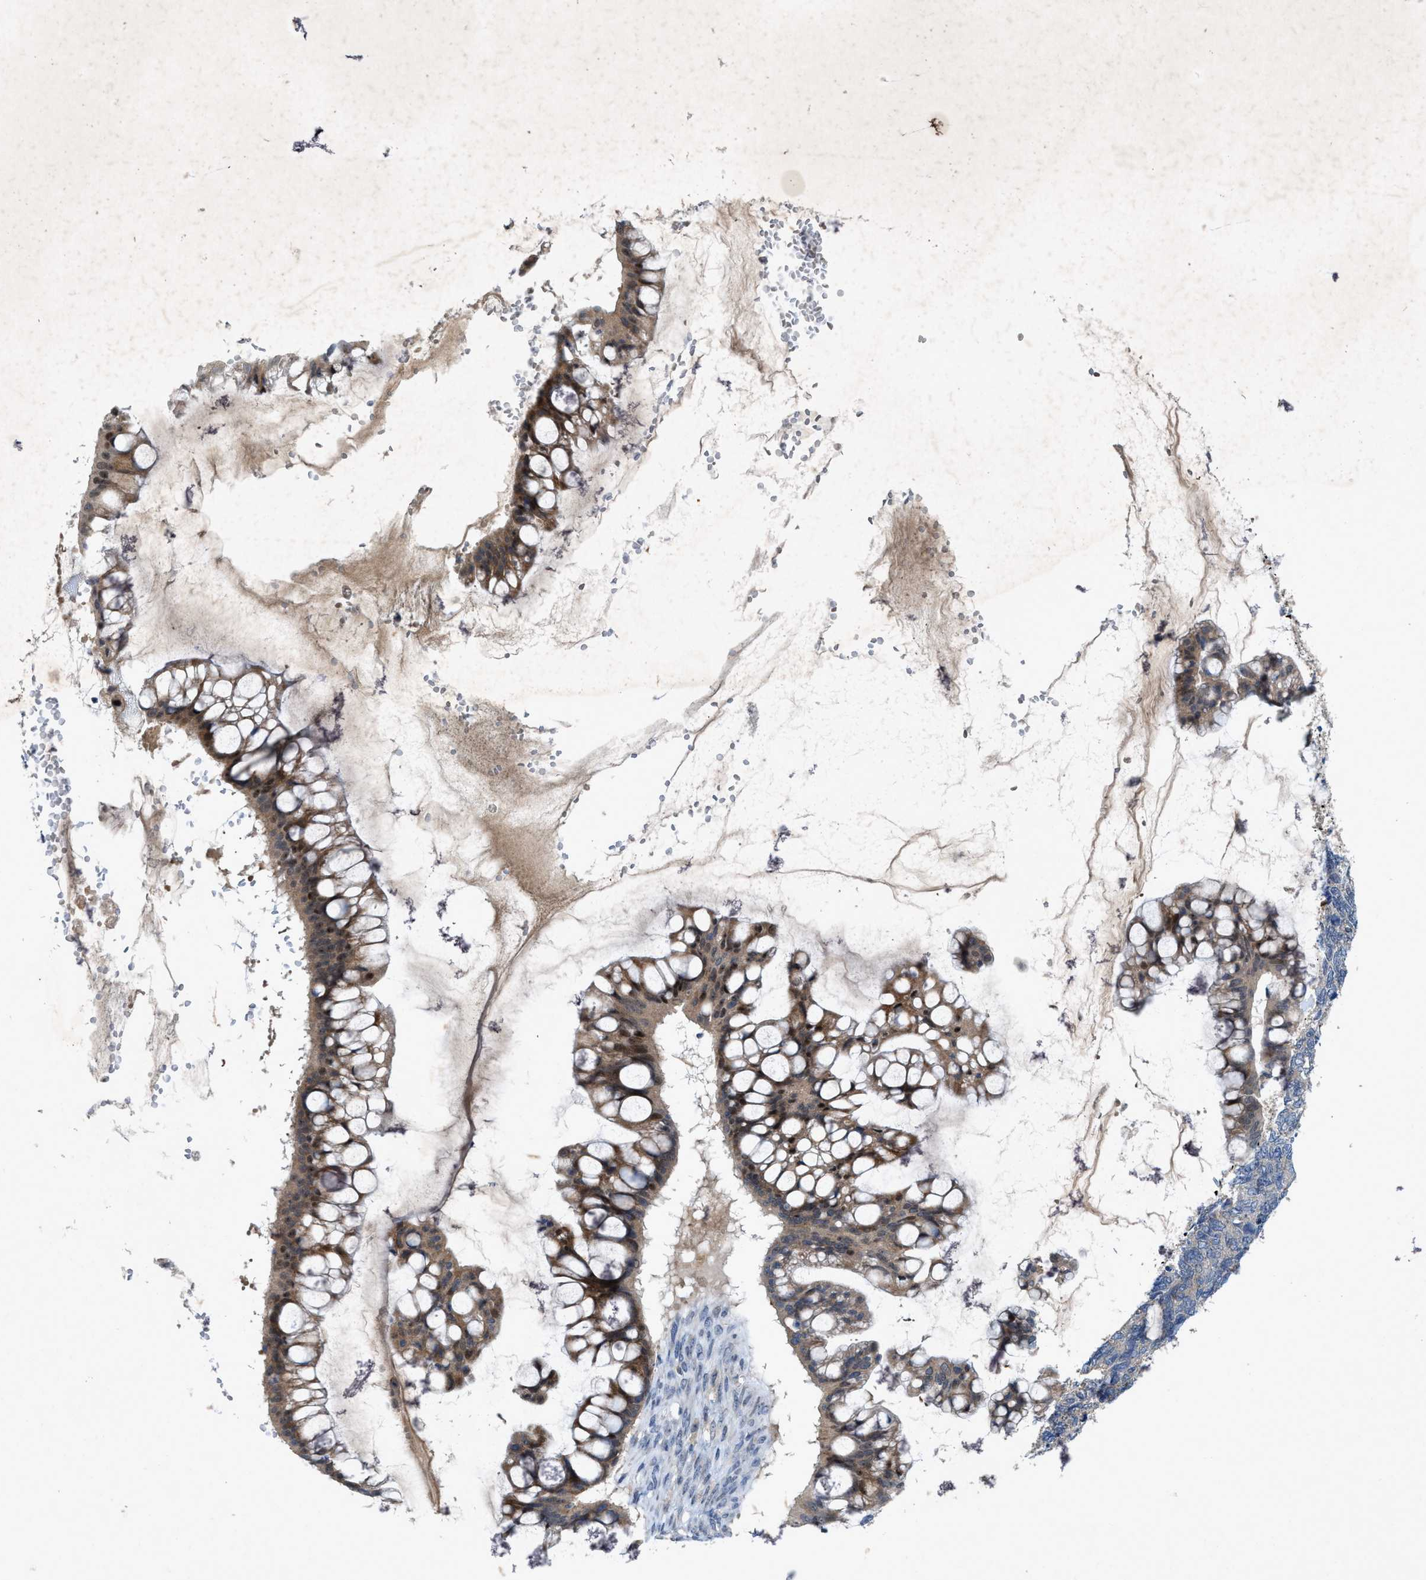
{"staining": {"intensity": "moderate", "quantity": ">75%", "location": "cytoplasmic/membranous,nuclear"}, "tissue": "ovarian cancer", "cell_type": "Tumor cells", "image_type": "cancer", "snomed": [{"axis": "morphology", "description": "Cystadenocarcinoma, mucinous, NOS"}, {"axis": "topography", "description": "Ovary"}], "caption": "Ovarian cancer (mucinous cystadenocarcinoma) stained with IHC demonstrates moderate cytoplasmic/membranous and nuclear expression in about >75% of tumor cells.", "gene": "URGCP", "patient": {"sex": "female", "age": 73}}